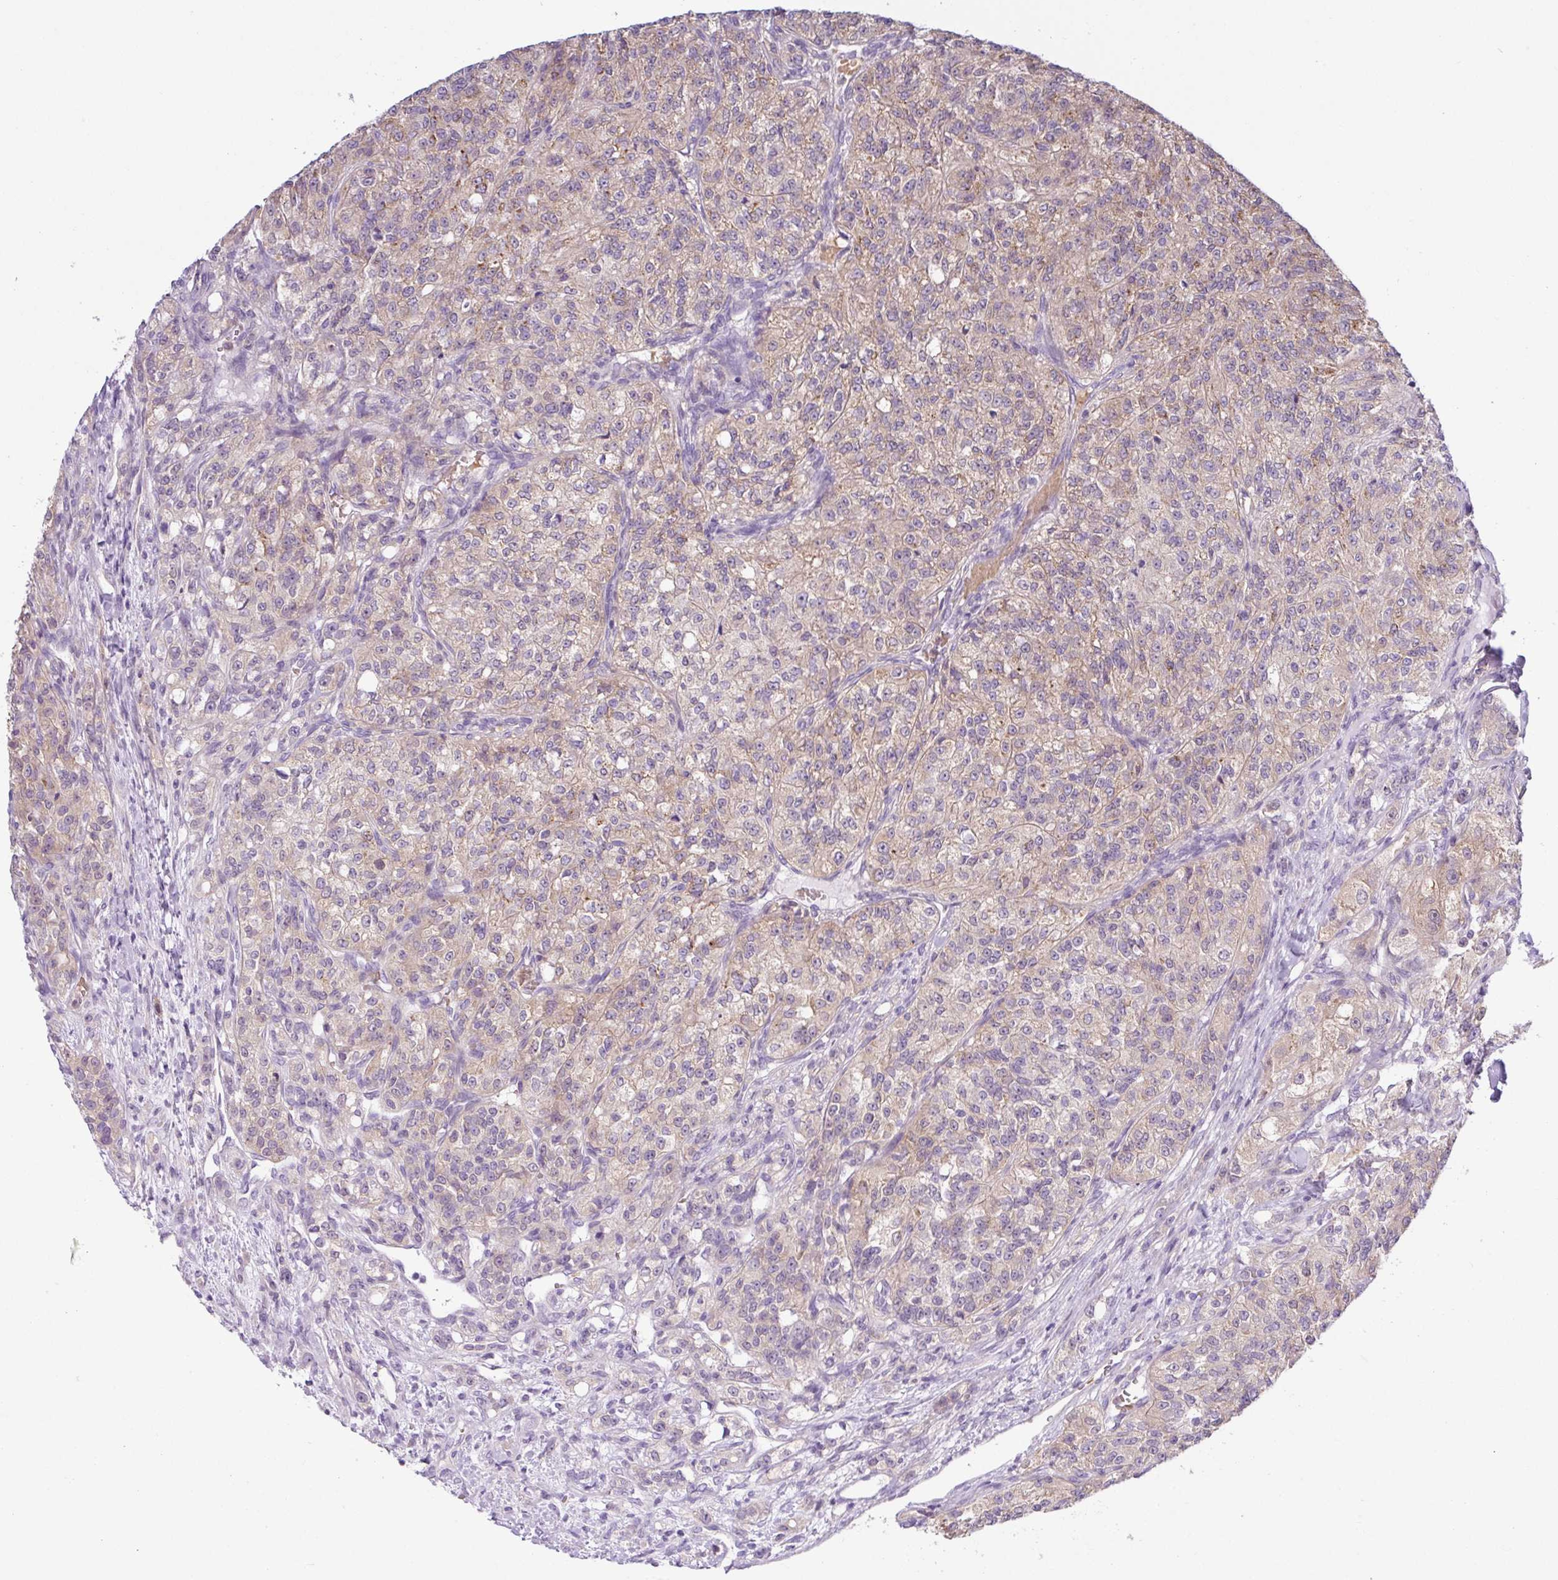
{"staining": {"intensity": "moderate", "quantity": "25%-75%", "location": "cytoplasmic/membranous"}, "tissue": "renal cancer", "cell_type": "Tumor cells", "image_type": "cancer", "snomed": [{"axis": "morphology", "description": "Adenocarcinoma, NOS"}, {"axis": "topography", "description": "Kidney"}], "caption": "Immunohistochemical staining of renal cancer (adenocarcinoma) reveals moderate cytoplasmic/membranous protein expression in about 25%-75% of tumor cells.", "gene": "TONSL", "patient": {"sex": "female", "age": 63}}